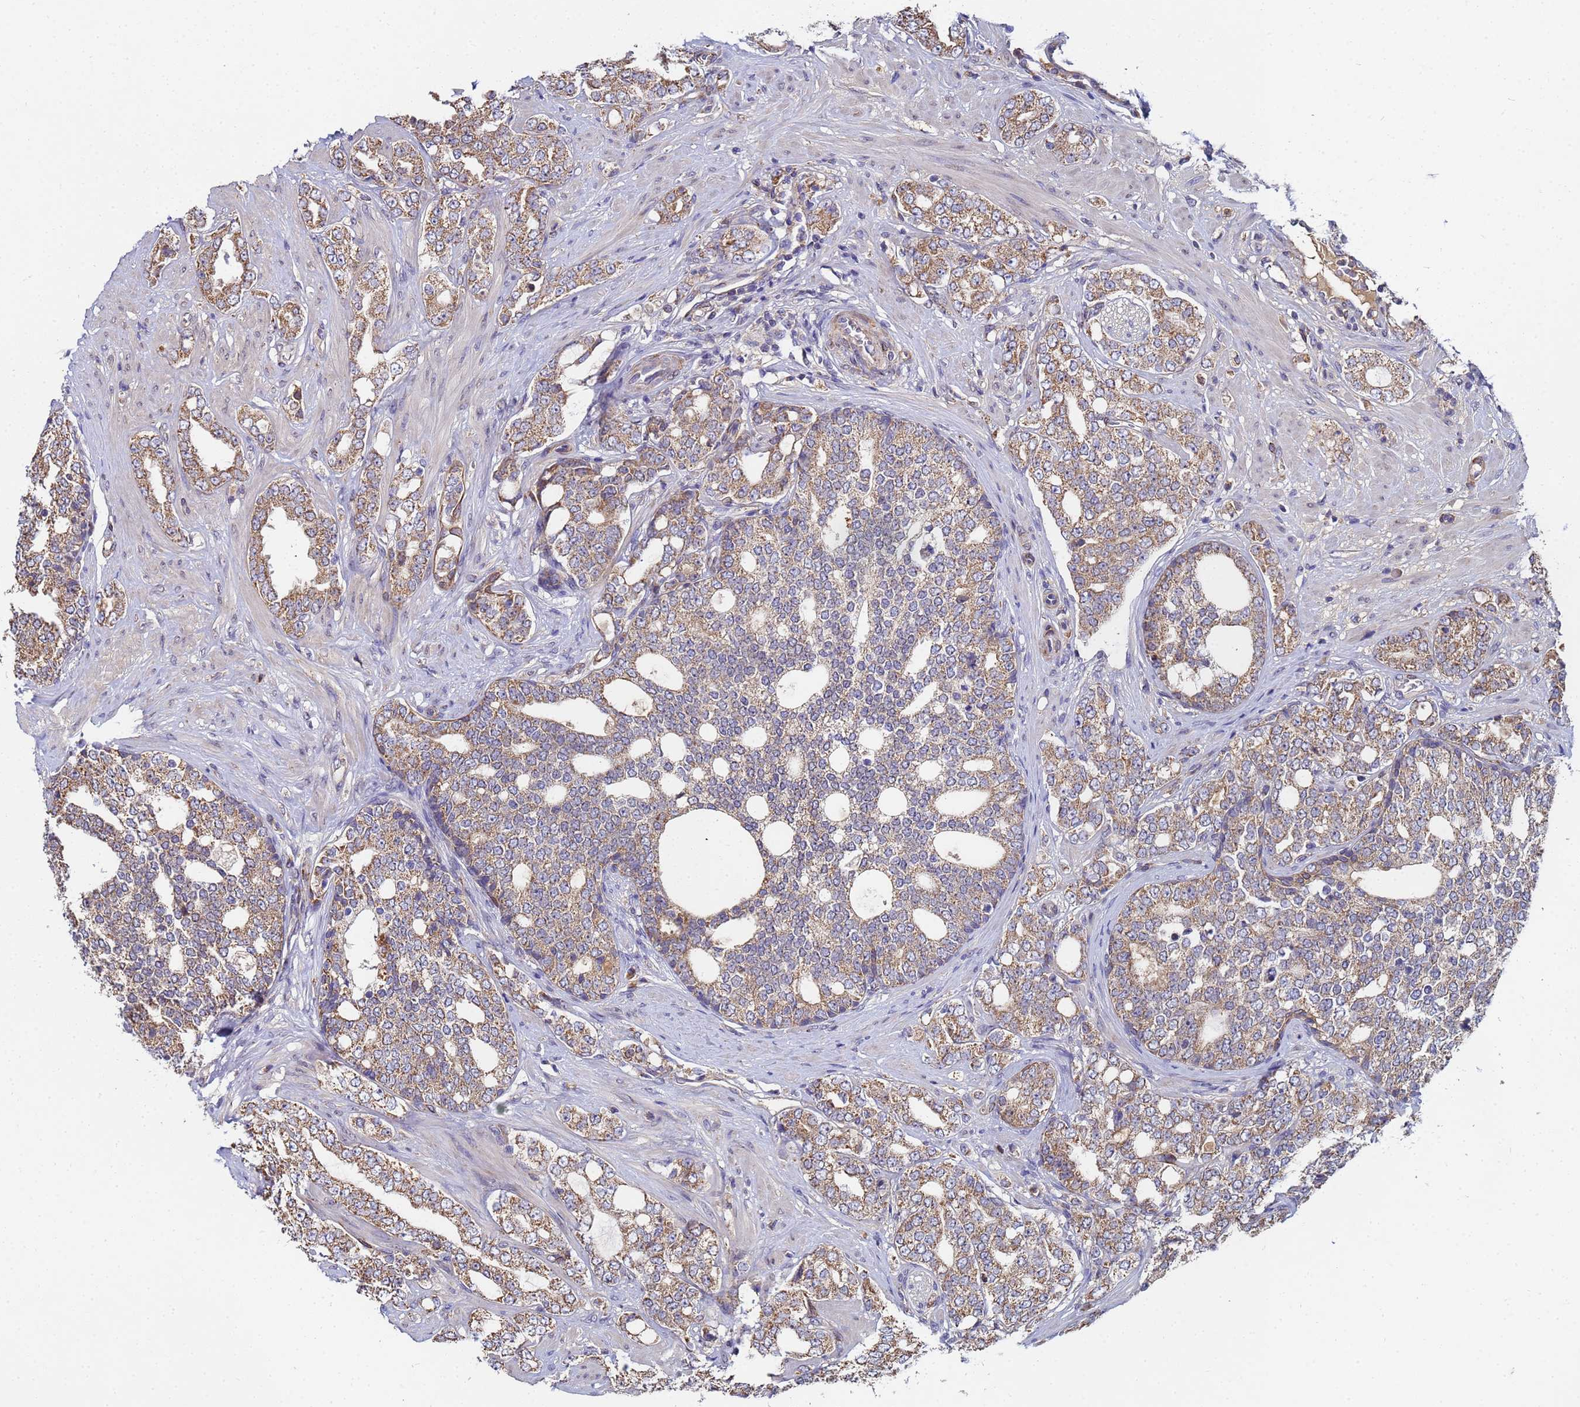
{"staining": {"intensity": "moderate", "quantity": ">75%", "location": "cytoplasmic/membranous"}, "tissue": "prostate cancer", "cell_type": "Tumor cells", "image_type": "cancer", "snomed": [{"axis": "morphology", "description": "Adenocarcinoma, High grade"}, {"axis": "topography", "description": "Prostate"}], "caption": "High-magnification brightfield microscopy of prostate cancer stained with DAB (3,3'-diaminobenzidine) (brown) and counterstained with hematoxylin (blue). tumor cells exhibit moderate cytoplasmic/membranous staining is appreciated in about>75% of cells.", "gene": "C5orf34", "patient": {"sex": "male", "age": 64}}